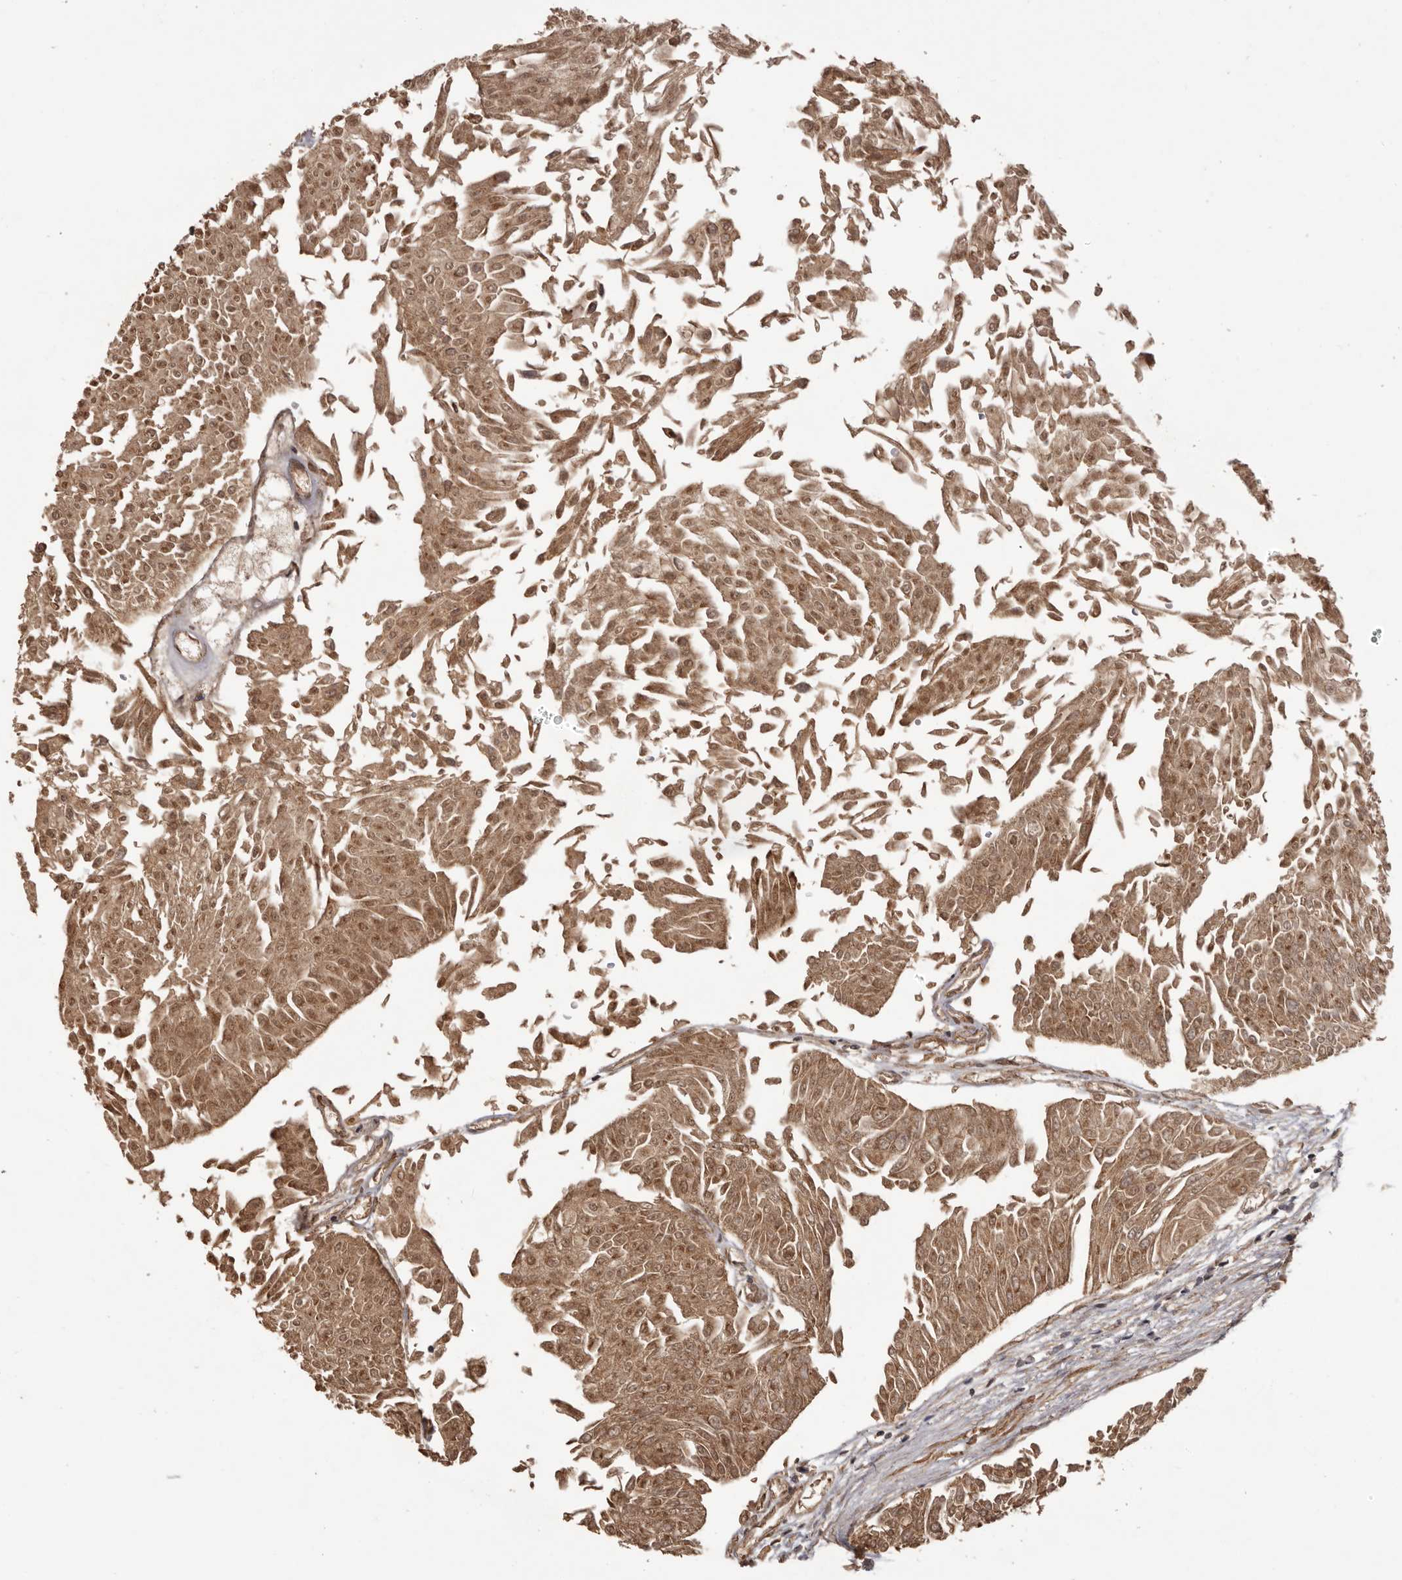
{"staining": {"intensity": "moderate", "quantity": ">75%", "location": "cytoplasmic/membranous,nuclear"}, "tissue": "urothelial cancer", "cell_type": "Tumor cells", "image_type": "cancer", "snomed": [{"axis": "morphology", "description": "Urothelial carcinoma, Low grade"}, {"axis": "topography", "description": "Urinary bladder"}], "caption": "A histopathology image showing moderate cytoplasmic/membranous and nuclear expression in approximately >75% of tumor cells in urothelial cancer, as visualized by brown immunohistochemical staining.", "gene": "CHRM2", "patient": {"sex": "male", "age": 67}}